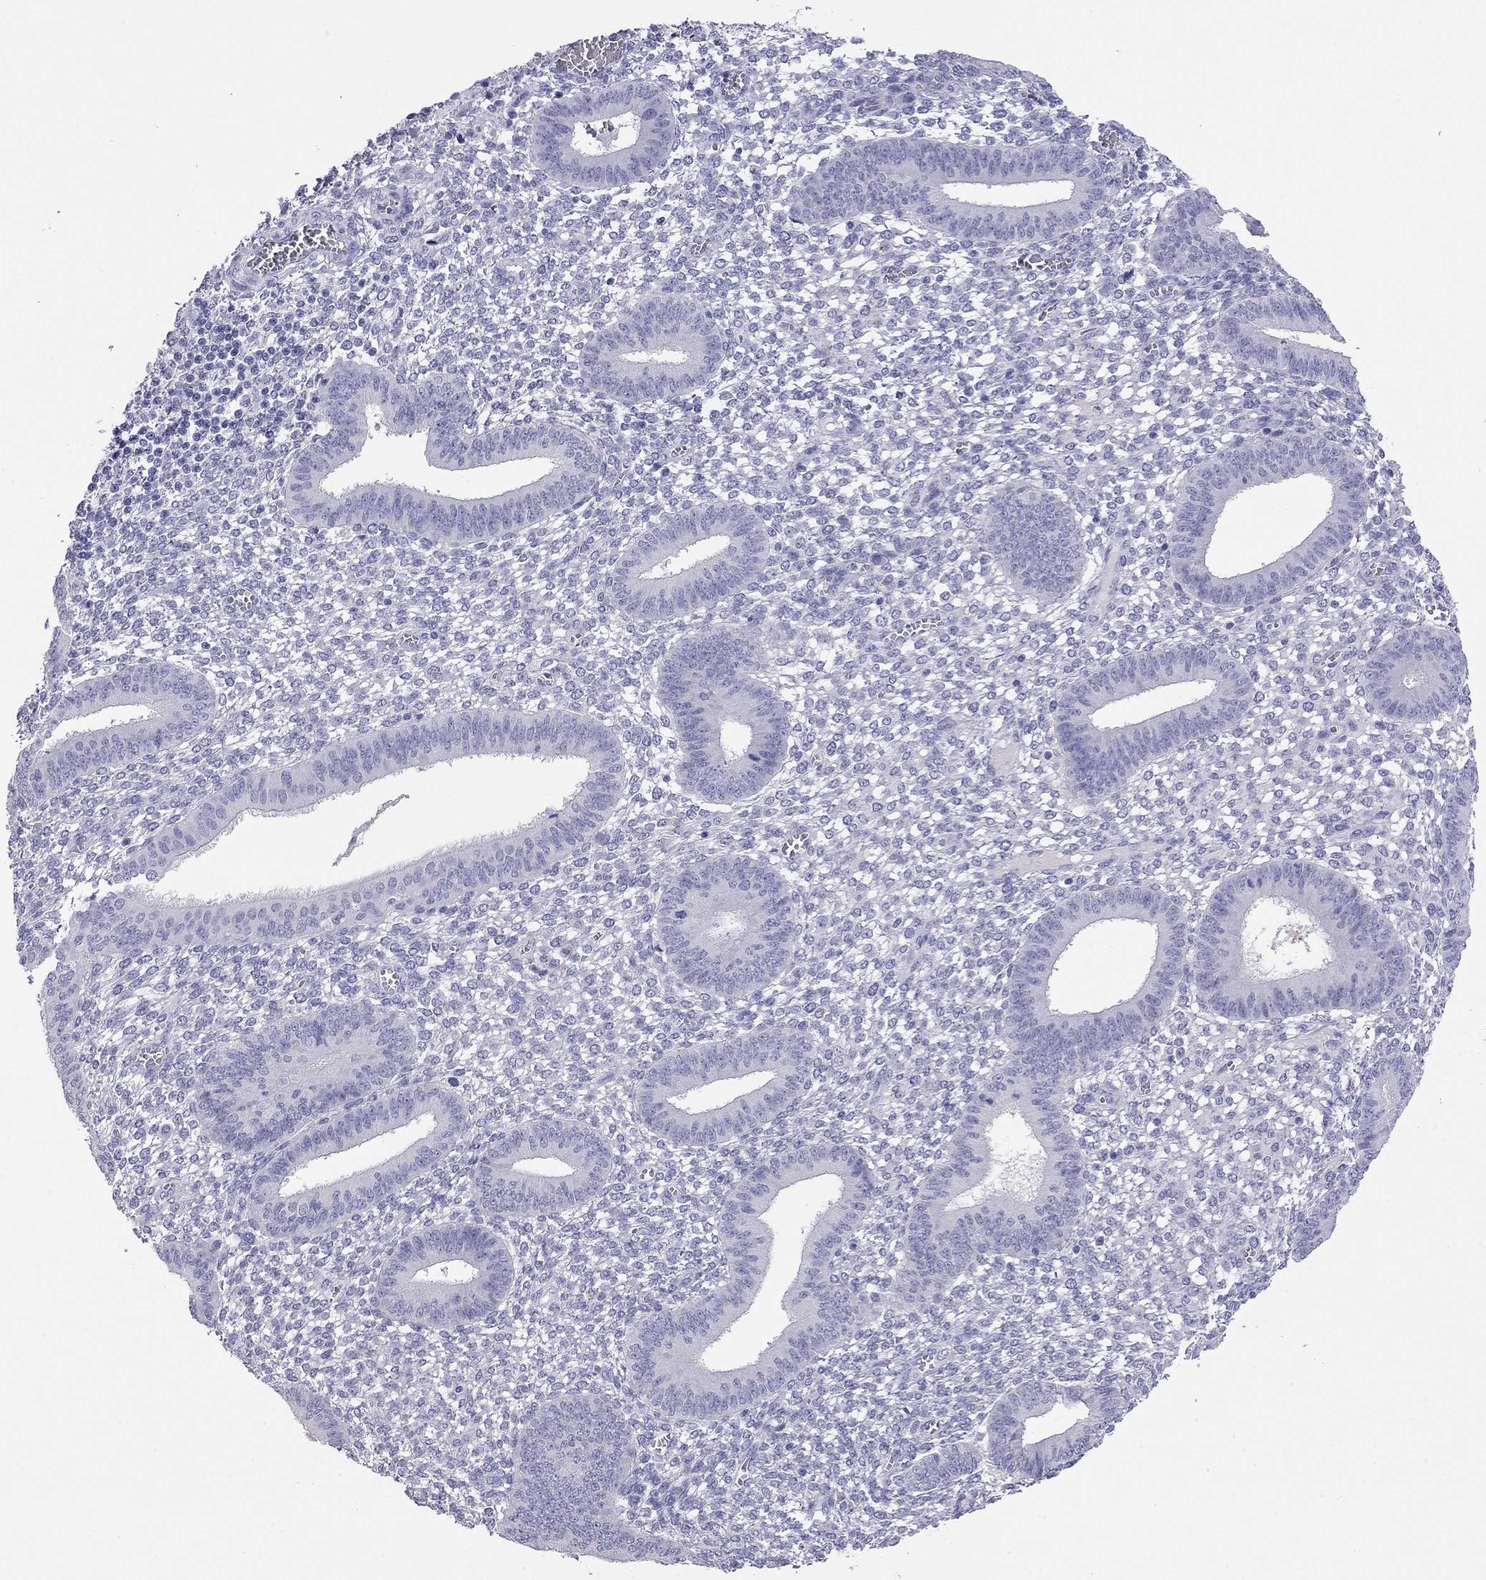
{"staining": {"intensity": "negative", "quantity": "none", "location": "none"}, "tissue": "endometrium", "cell_type": "Cells in endometrial stroma", "image_type": "normal", "snomed": [{"axis": "morphology", "description": "Normal tissue, NOS"}, {"axis": "topography", "description": "Endometrium"}], "caption": "Protein analysis of normal endometrium exhibits no significant staining in cells in endometrial stroma. (Brightfield microscopy of DAB (3,3'-diaminobenzidine) IHC at high magnification).", "gene": "ODF4", "patient": {"sex": "female", "age": 42}}